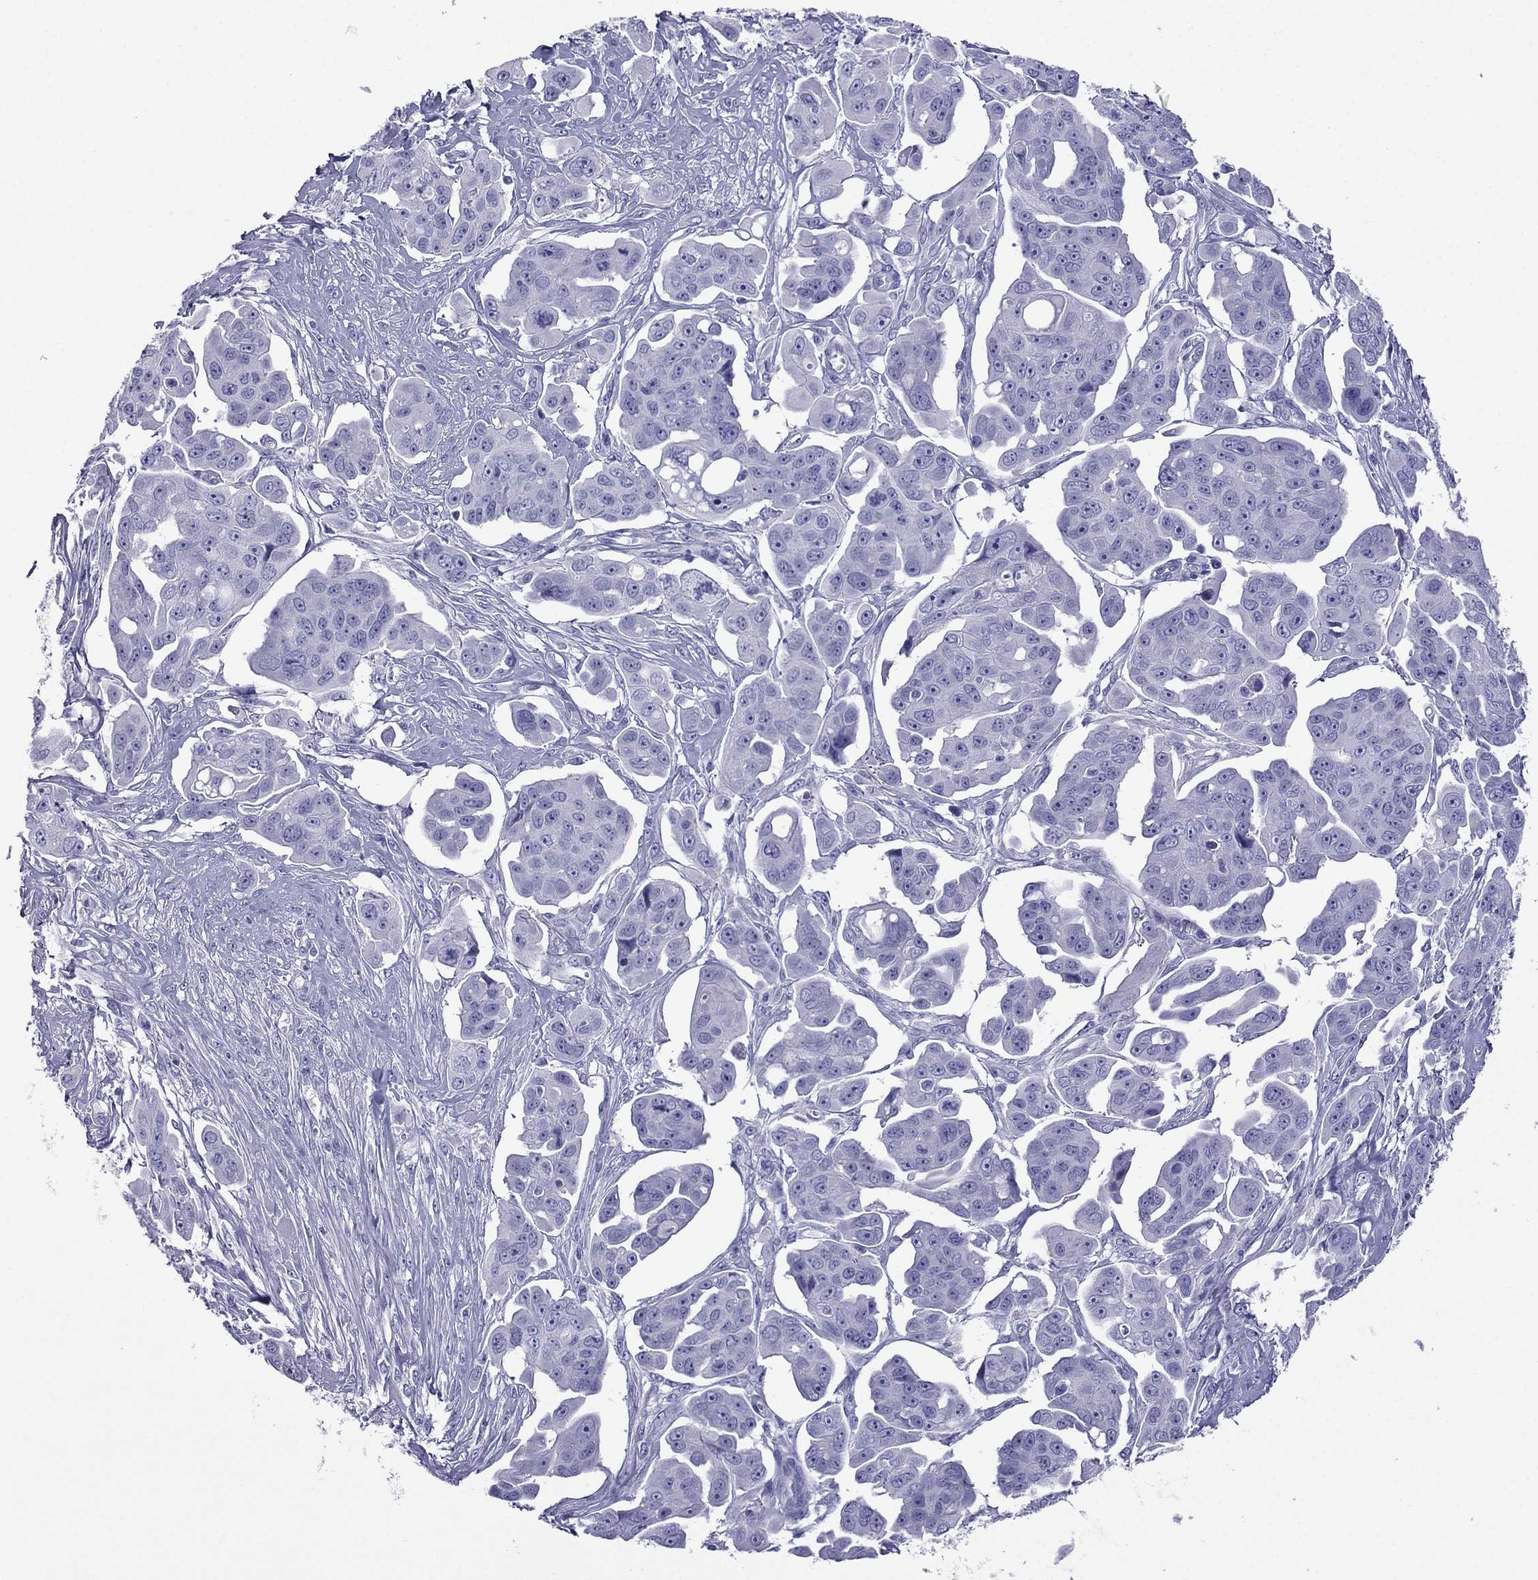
{"staining": {"intensity": "negative", "quantity": "none", "location": "none"}, "tissue": "ovarian cancer", "cell_type": "Tumor cells", "image_type": "cancer", "snomed": [{"axis": "morphology", "description": "Carcinoma, endometroid"}, {"axis": "topography", "description": "Ovary"}], "caption": "Histopathology image shows no protein positivity in tumor cells of ovarian cancer tissue. (IHC, brightfield microscopy, high magnification).", "gene": "ARR3", "patient": {"sex": "female", "age": 70}}